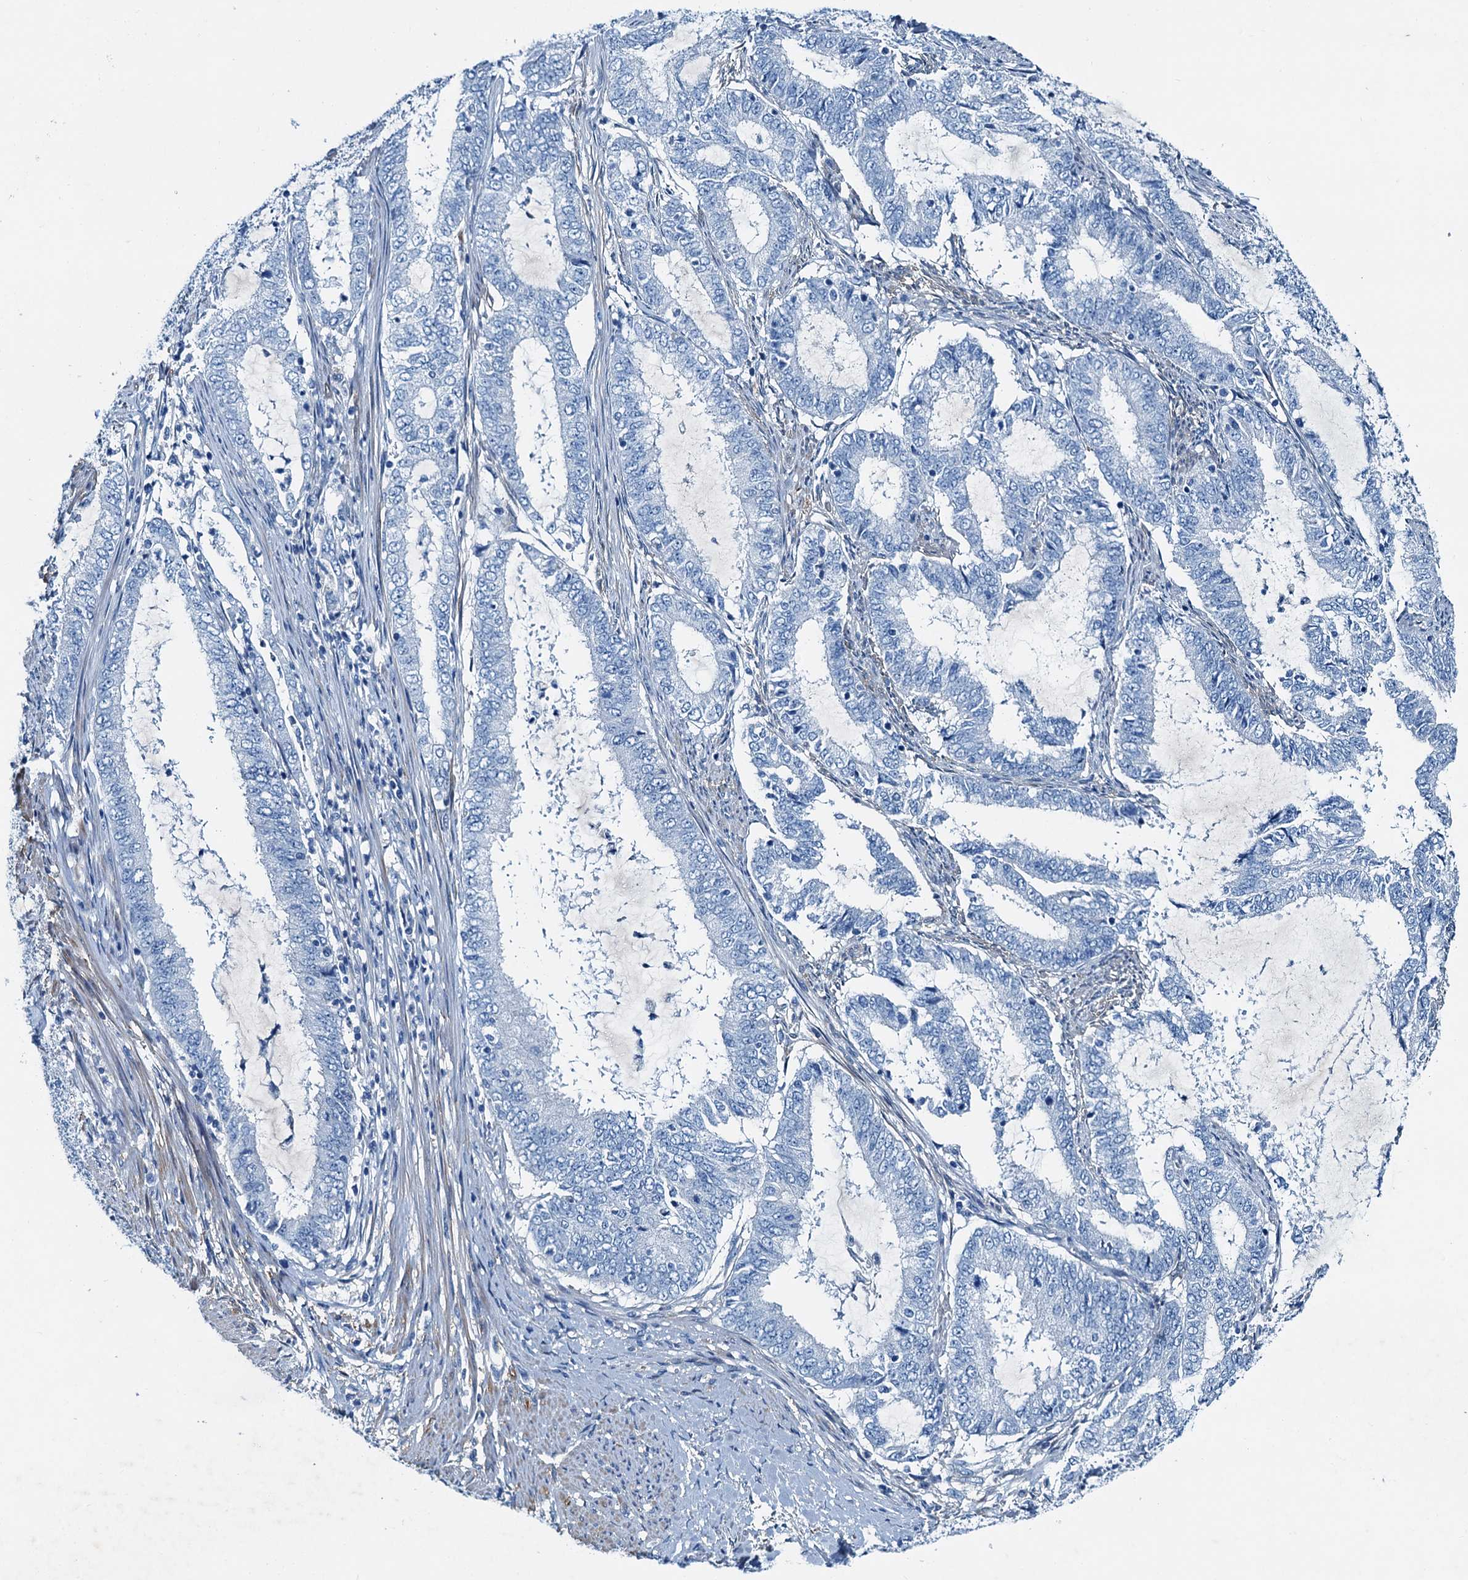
{"staining": {"intensity": "negative", "quantity": "none", "location": "none"}, "tissue": "endometrial cancer", "cell_type": "Tumor cells", "image_type": "cancer", "snomed": [{"axis": "morphology", "description": "Adenocarcinoma, NOS"}, {"axis": "topography", "description": "Endometrium"}], "caption": "An immunohistochemistry photomicrograph of endometrial cancer is shown. There is no staining in tumor cells of endometrial cancer.", "gene": "RAB3IL1", "patient": {"sex": "female", "age": 51}}